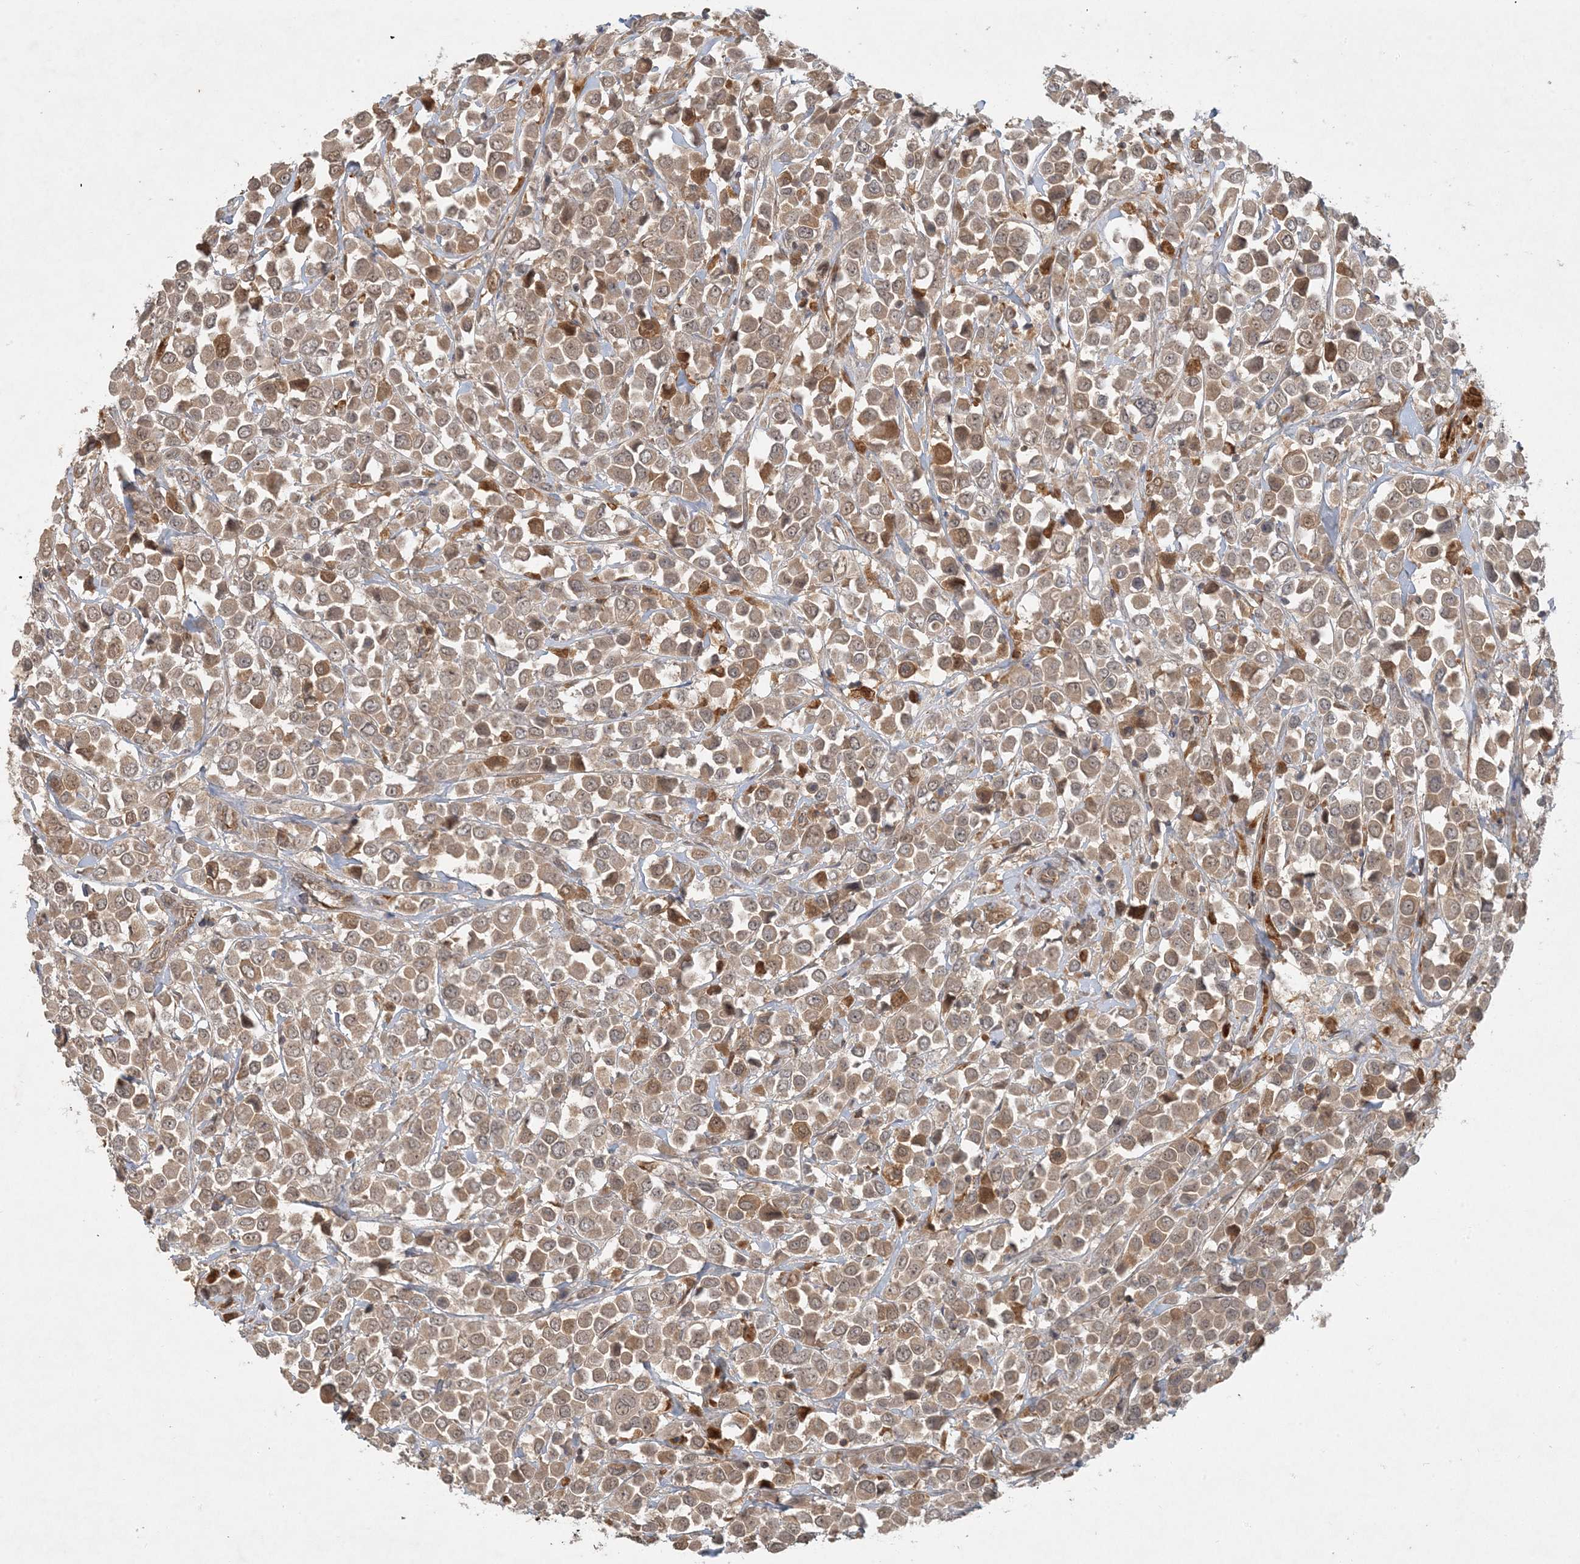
{"staining": {"intensity": "moderate", "quantity": "25%-75%", "location": "cytoplasmic/membranous"}, "tissue": "breast cancer", "cell_type": "Tumor cells", "image_type": "cancer", "snomed": [{"axis": "morphology", "description": "Duct carcinoma"}, {"axis": "topography", "description": "Breast"}], "caption": "Protein expression analysis of breast cancer (invasive ductal carcinoma) exhibits moderate cytoplasmic/membranous expression in approximately 25%-75% of tumor cells.", "gene": "ZCCHC4", "patient": {"sex": "female", "age": 61}}